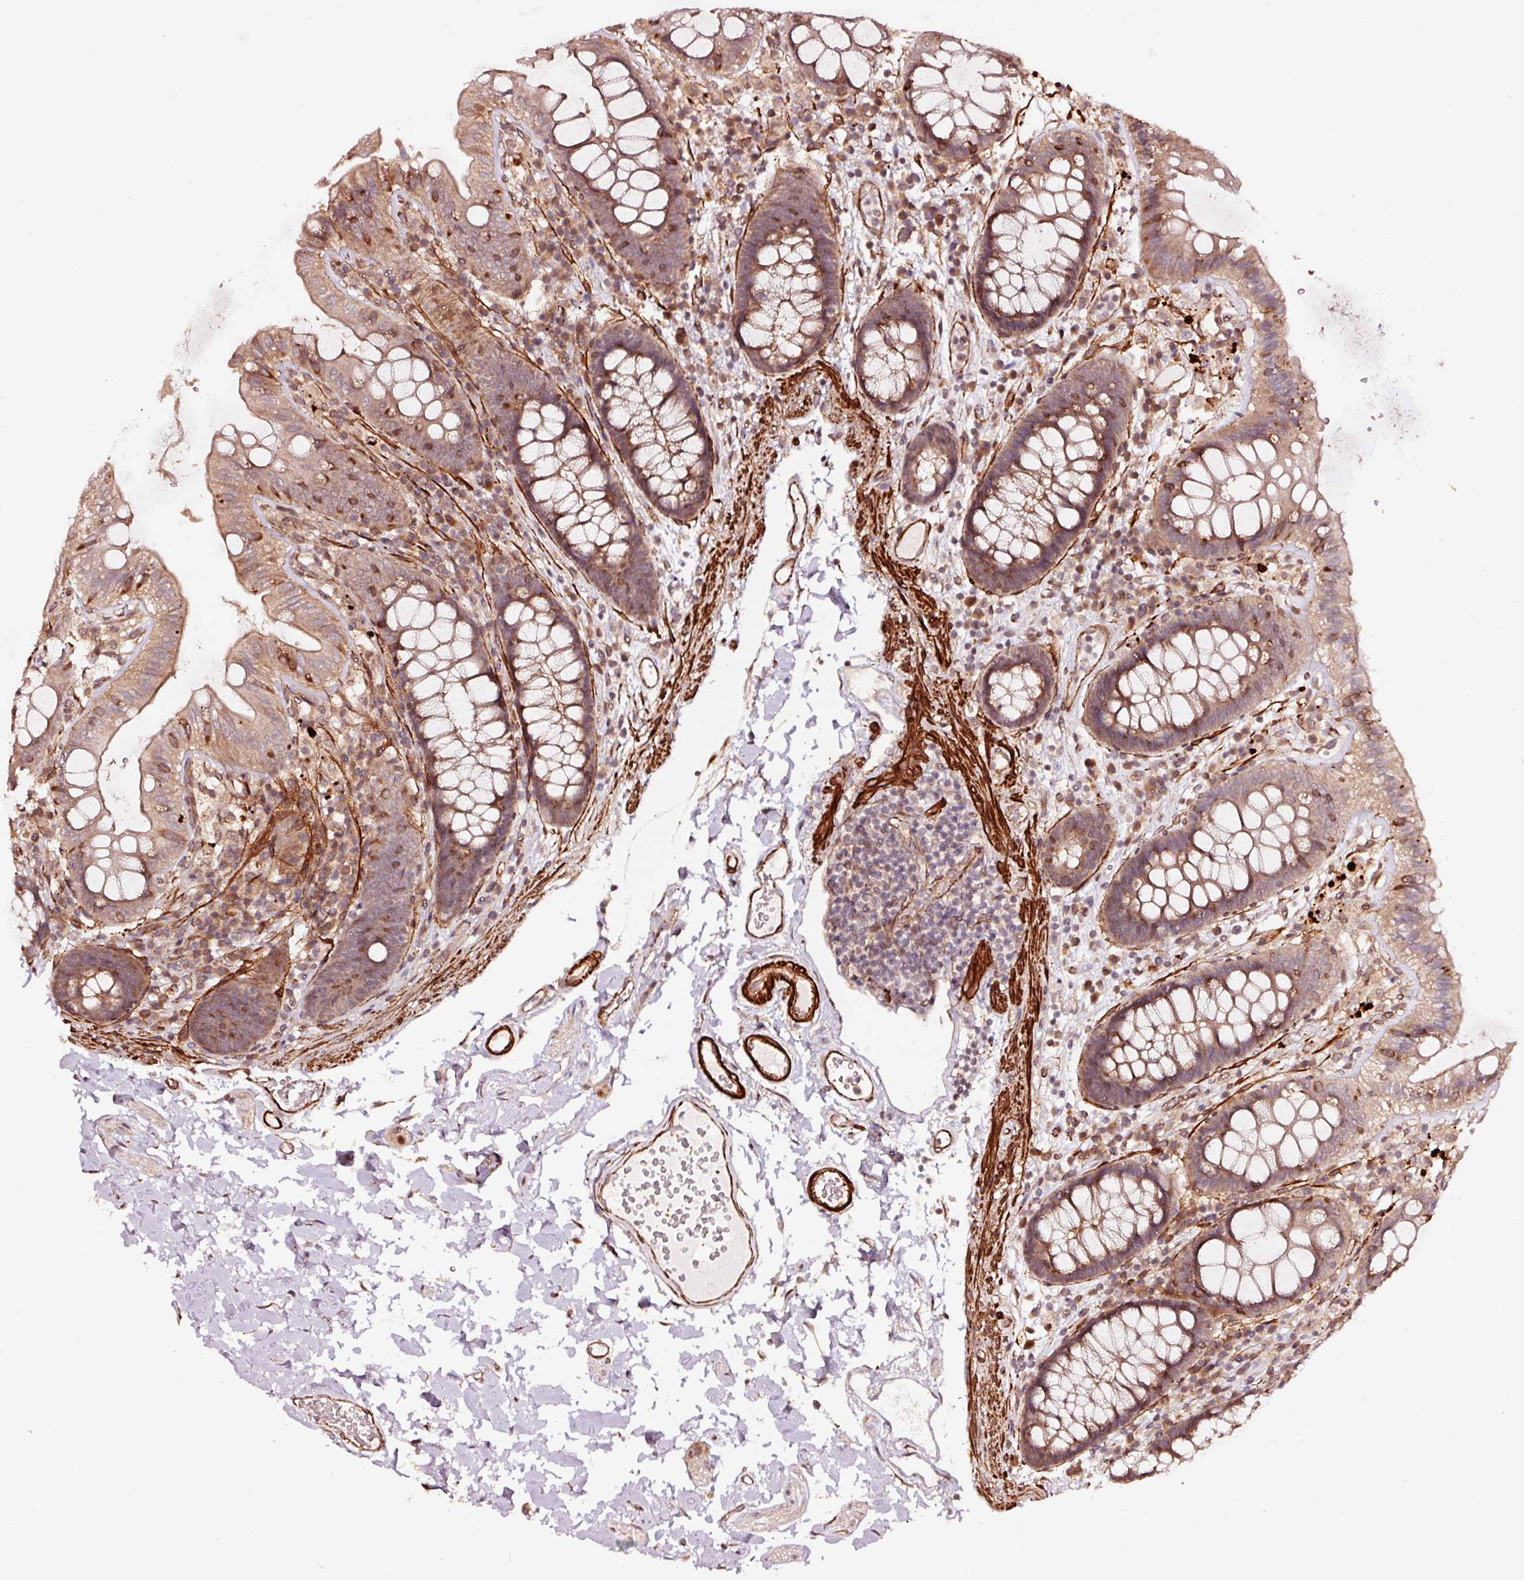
{"staining": {"intensity": "strong", "quantity": ">75%", "location": "cytoplasmic/membranous"}, "tissue": "colon", "cell_type": "Endothelial cells", "image_type": "normal", "snomed": [{"axis": "morphology", "description": "Normal tissue, NOS"}, {"axis": "topography", "description": "Colon"}], "caption": "DAB immunohistochemical staining of benign human colon reveals strong cytoplasmic/membranous protein positivity in approximately >75% of endothelial cells. (Stains: DAB (3,3'-diaminobenzidine) in brown, nuclei in blue, Microscopy: brightfield microscopy at high magnification).", "gene": "TPM1", "patient": {"sex": "male", "age": 84}}